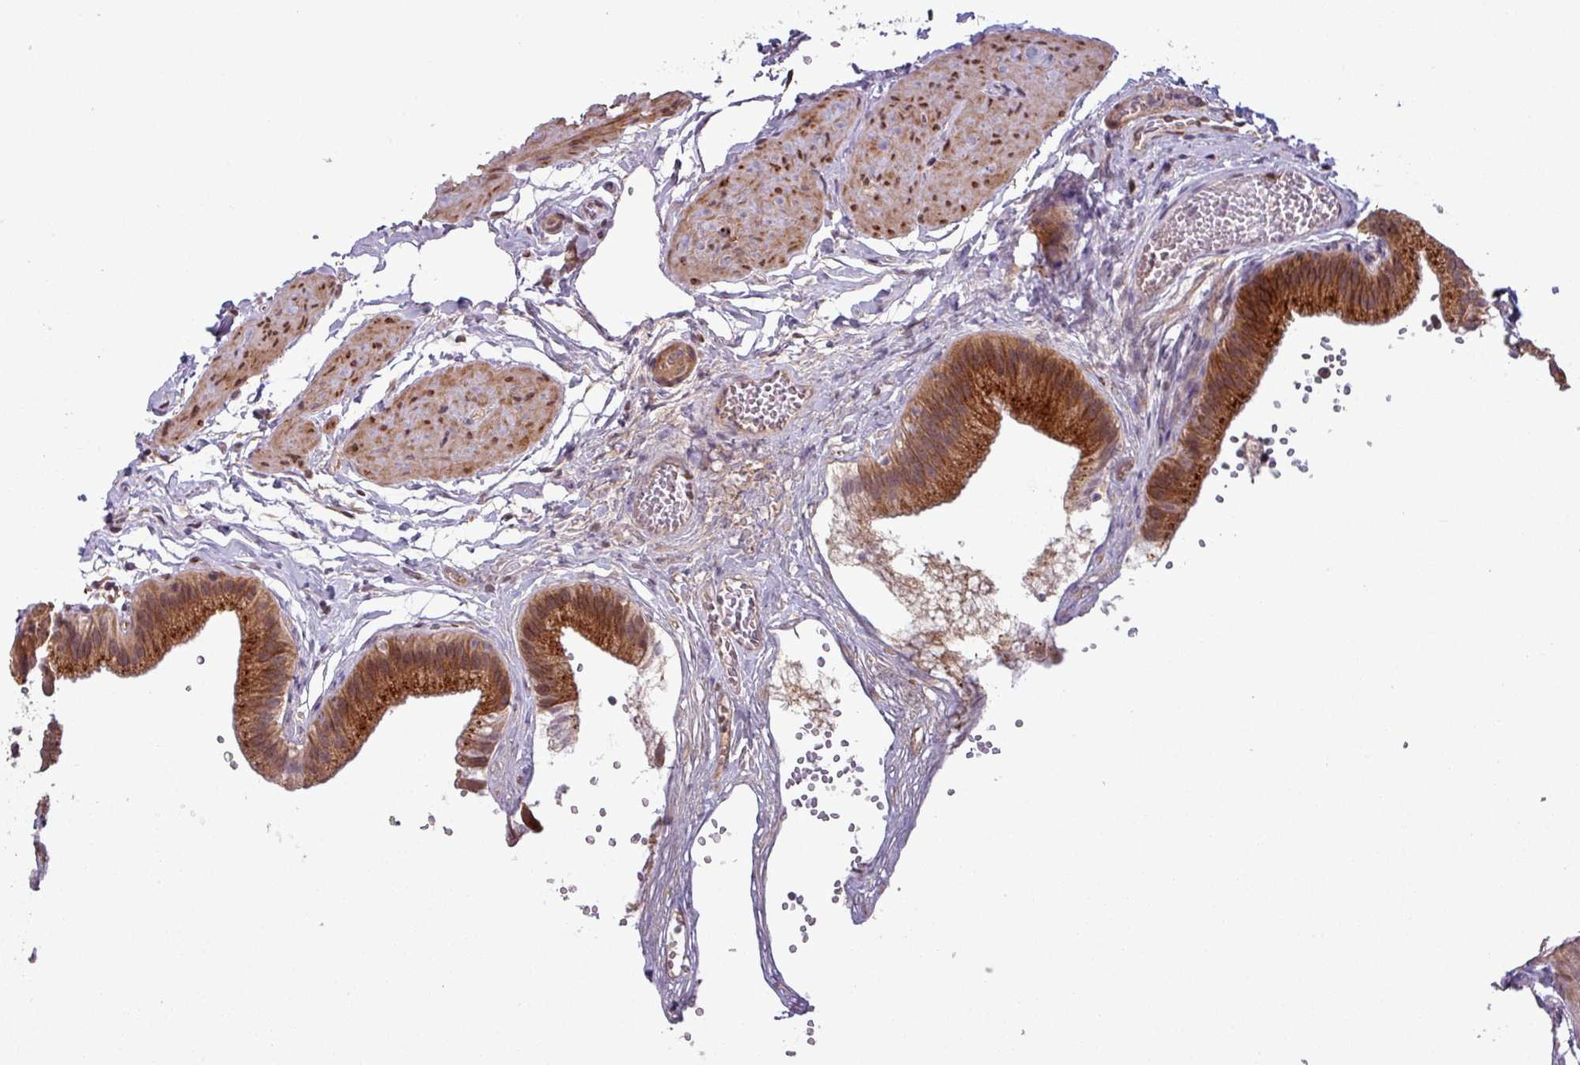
{"staining": {"intensity": "strong", "quantity": ">75%", "location": "cytoplasmic/membranous,nuclear"}, "tissue": "gallbladder", "cell_type": "Glandular cells", "image_type": "normal", "snomed": [{"axis": "morphology", "description": "Normal tissue, NOS"}, {"axis": "topography", "description": "Gallbladder"}], "caption": "This is a photomicrograph of IHC staining of normal gallbladder, which shows strong positivity in the cytoplasmic/membranous,nuclear of glandular cells.", "gene": "PUS1", "patient": {"sex": "female", "age": 54}}